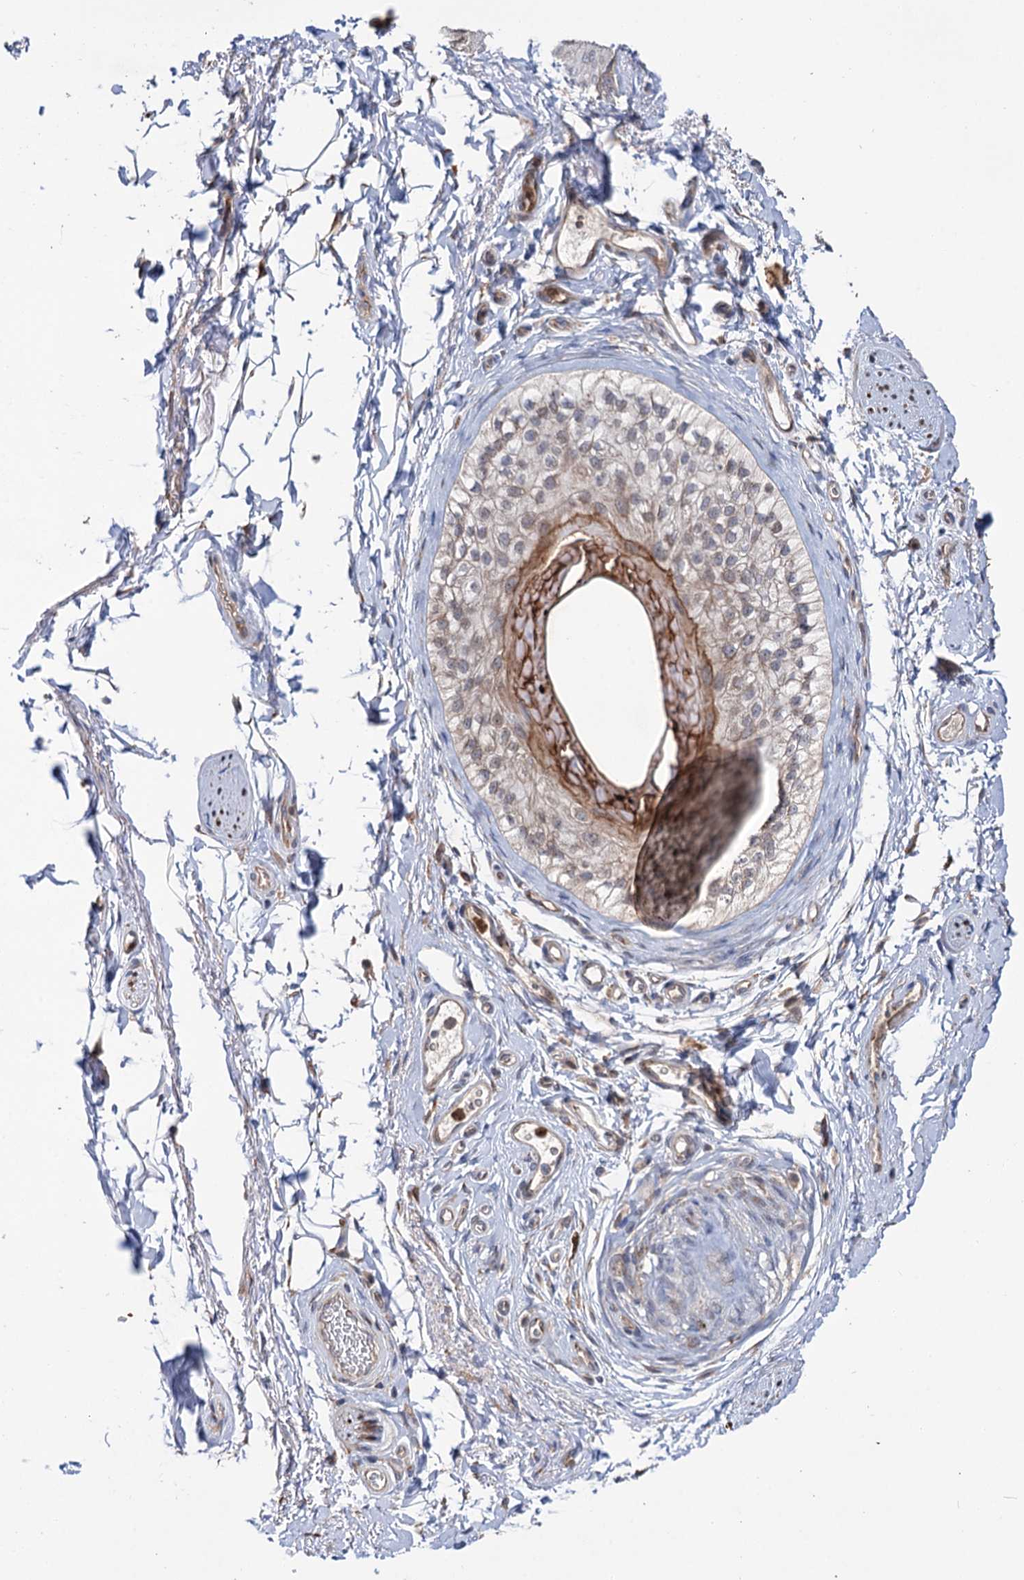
{"staining": {"intensity": "moderate", "quantity": ">75%", "location": "cytoplasmic/membranous"}, "tissue": "skin", "cell_type": "Epidermal cells", "image_type": "normal", "snomed": [{"axis": "morphology", "description": "Normal tissue, NOS"}, {"axis": "topography", "description": "Anal"}], "caption": "Immunohistochemical staining of benign skin shows moderate cytoplasmic/membranous protein positivity in about >75% of epidermal cells. The protein of interest is shown in brown color, while the nuclei are stained blue.", "gene": "PTPN3", "patient": {"sex": "male", "age": 44}}